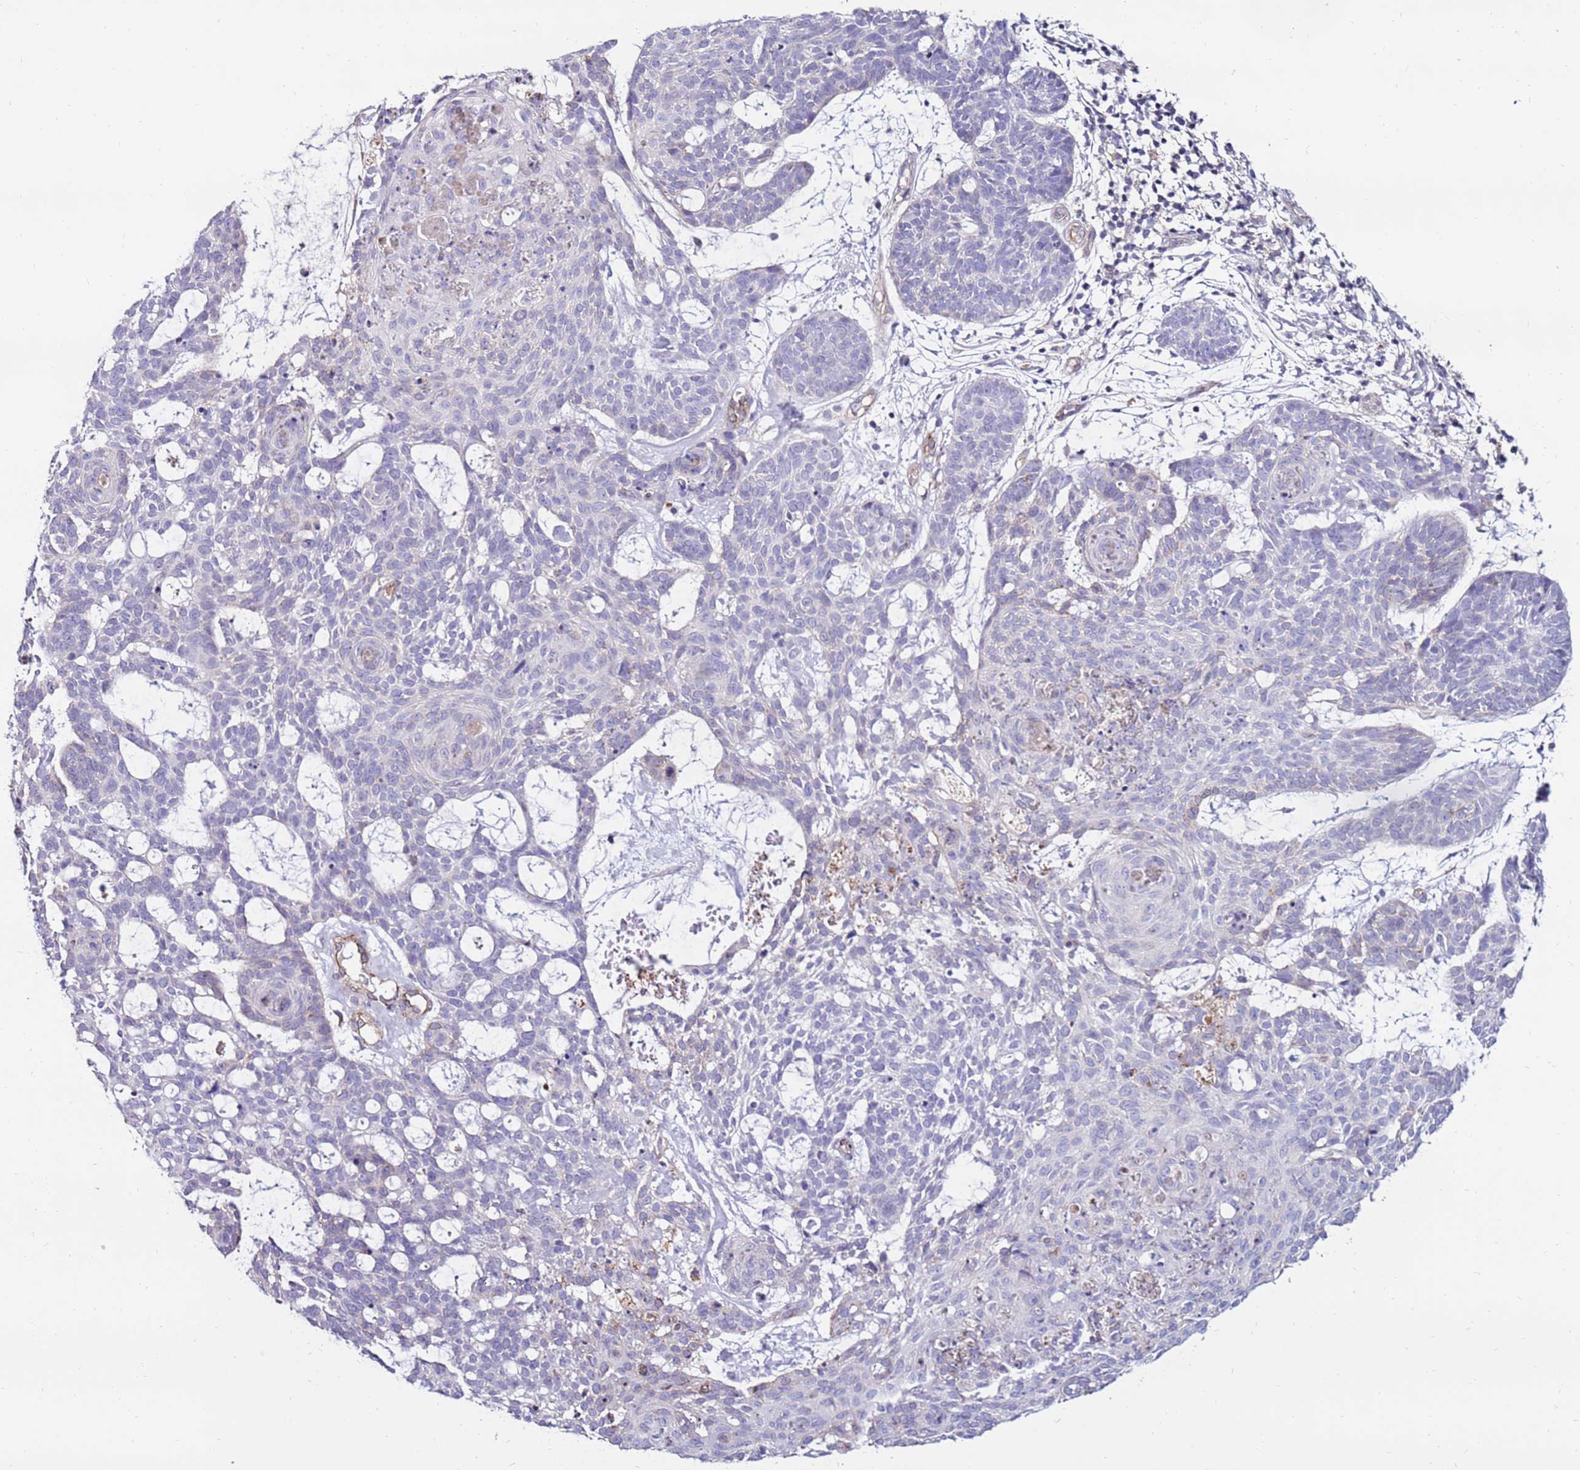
{"staining": {"intensity": "negative", "quantity": "none", "location": "none"}, "tissue": "skin cancer", "cell_type": "Tumor cells", "image_type": "cancer", "snomed": [{"axis": "morphology", "description": "Basal cell carcinoma"}, {"axis": "topography", "description": "Skin"}], "caption": "Histopathology image shows no significant protein expression in tumor cells of skin basal cell carcinoma.", "gene": "CLEC4M", "patient": {"sex": "female", "age": 89}}